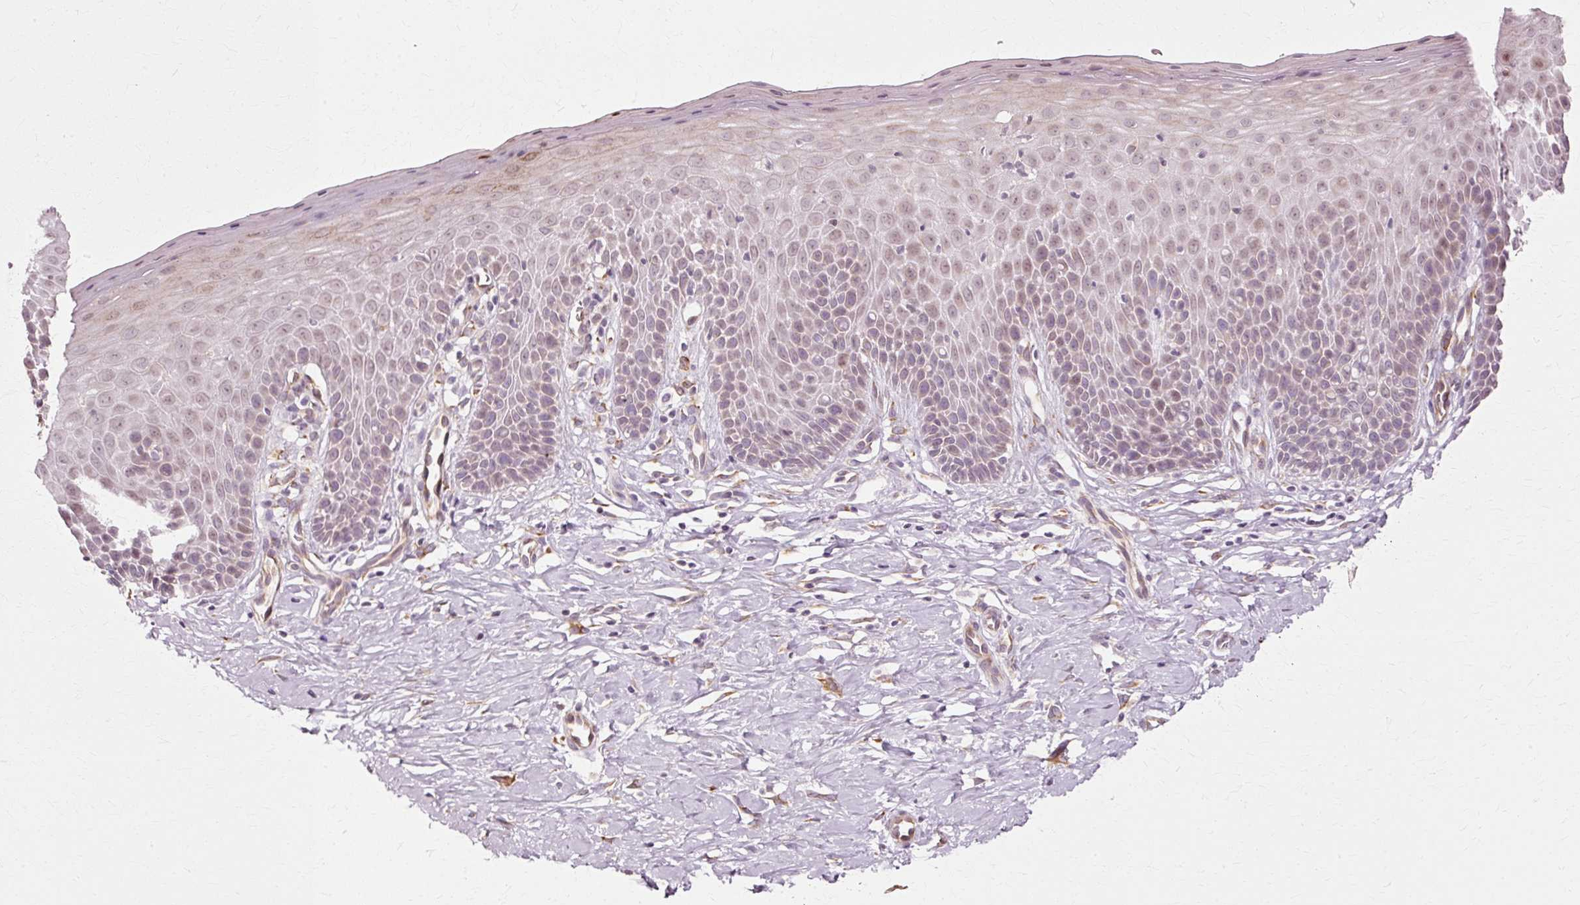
{"staining": {"intensity": "moderate", "quantity": "<25%", "location": "cytoplasmic/membranous"}, "tissue": "cervix", "cell_type": "Glandular cells", "image_type": "normal", "snomed": [{"axis": "morphology", "description": "Normal tissue, NOS"}, {"axis": "topography", "description": "Cervix"}], "caption": "A low amount of moderate cytoplasmic/membranous expression is identified in approximately <25% of glandular cells in benign cervix.", "gene": "RANBP2", "patient": {"sex": "female", "age": 36}}